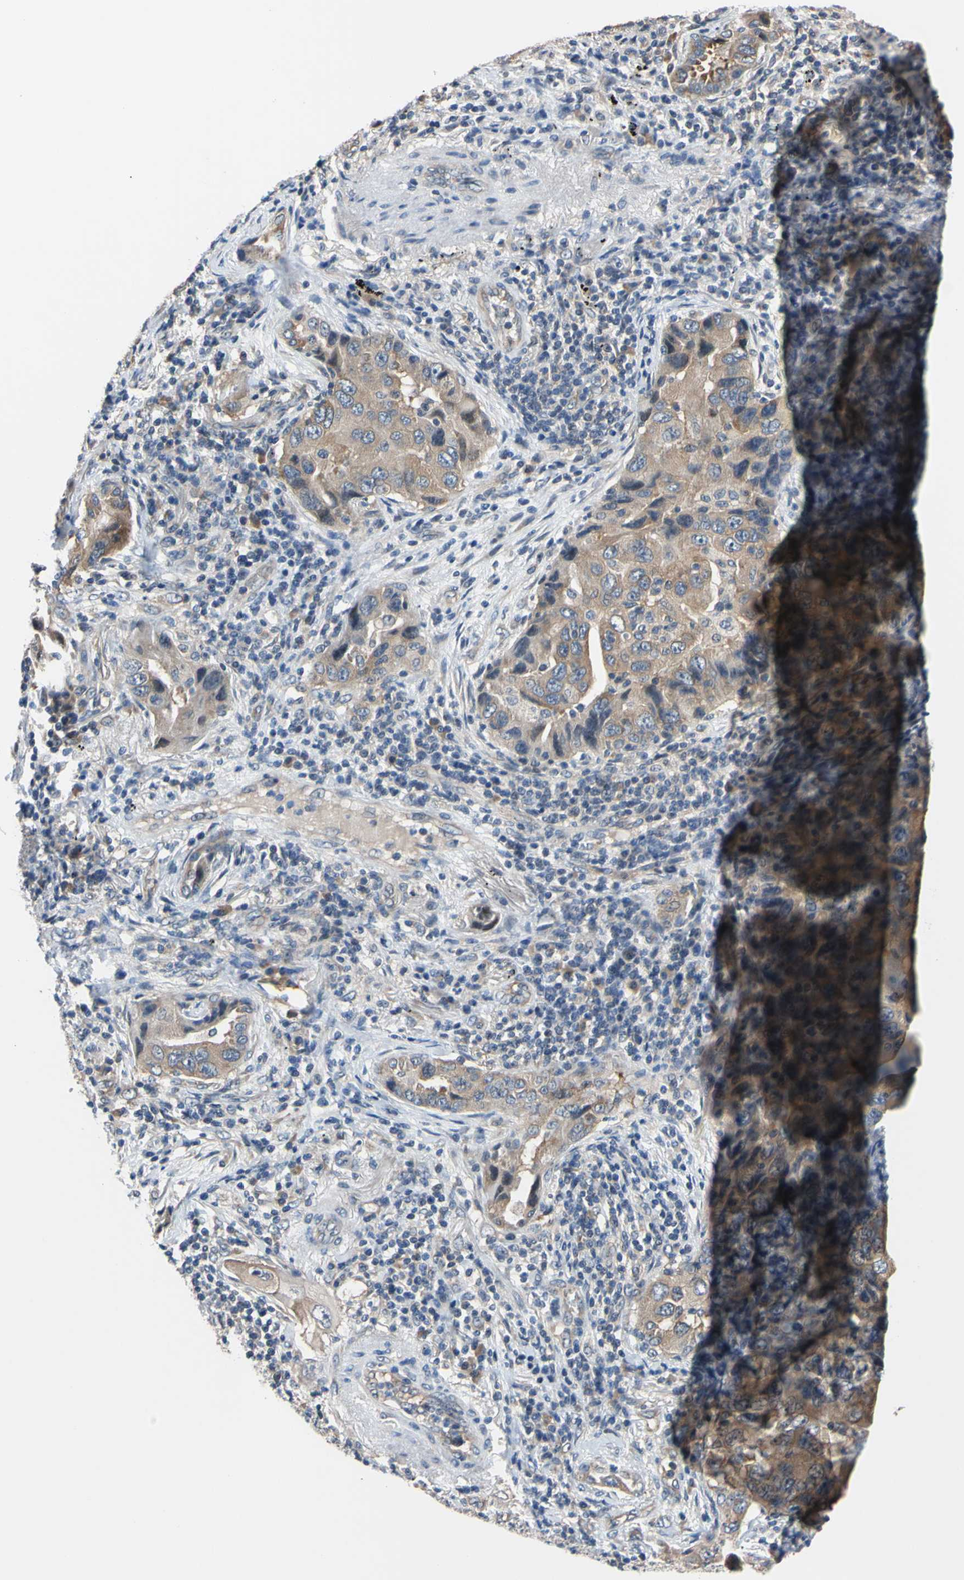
{"staining": {"intensity": "weak", "quantity": ">75%", "location": "cytoplasmic/membranous"}, "tissue": "lung cancer", "cell_type": "Tumor cells", "image_type": "cancer", "snomed": [{"axis": "morphology", "description": "Adenocarcinoma, NOS"}, {"axis": "topography", "description": "Lung"}], "caption": "Immunohistochemical staining of lung adenocarcinoma displays weak cytoplasmic/membranous protein positivity in about >75% of tumor cells.", "gene": "RARS1", "patient": {"sex": "female", "age": 65}}